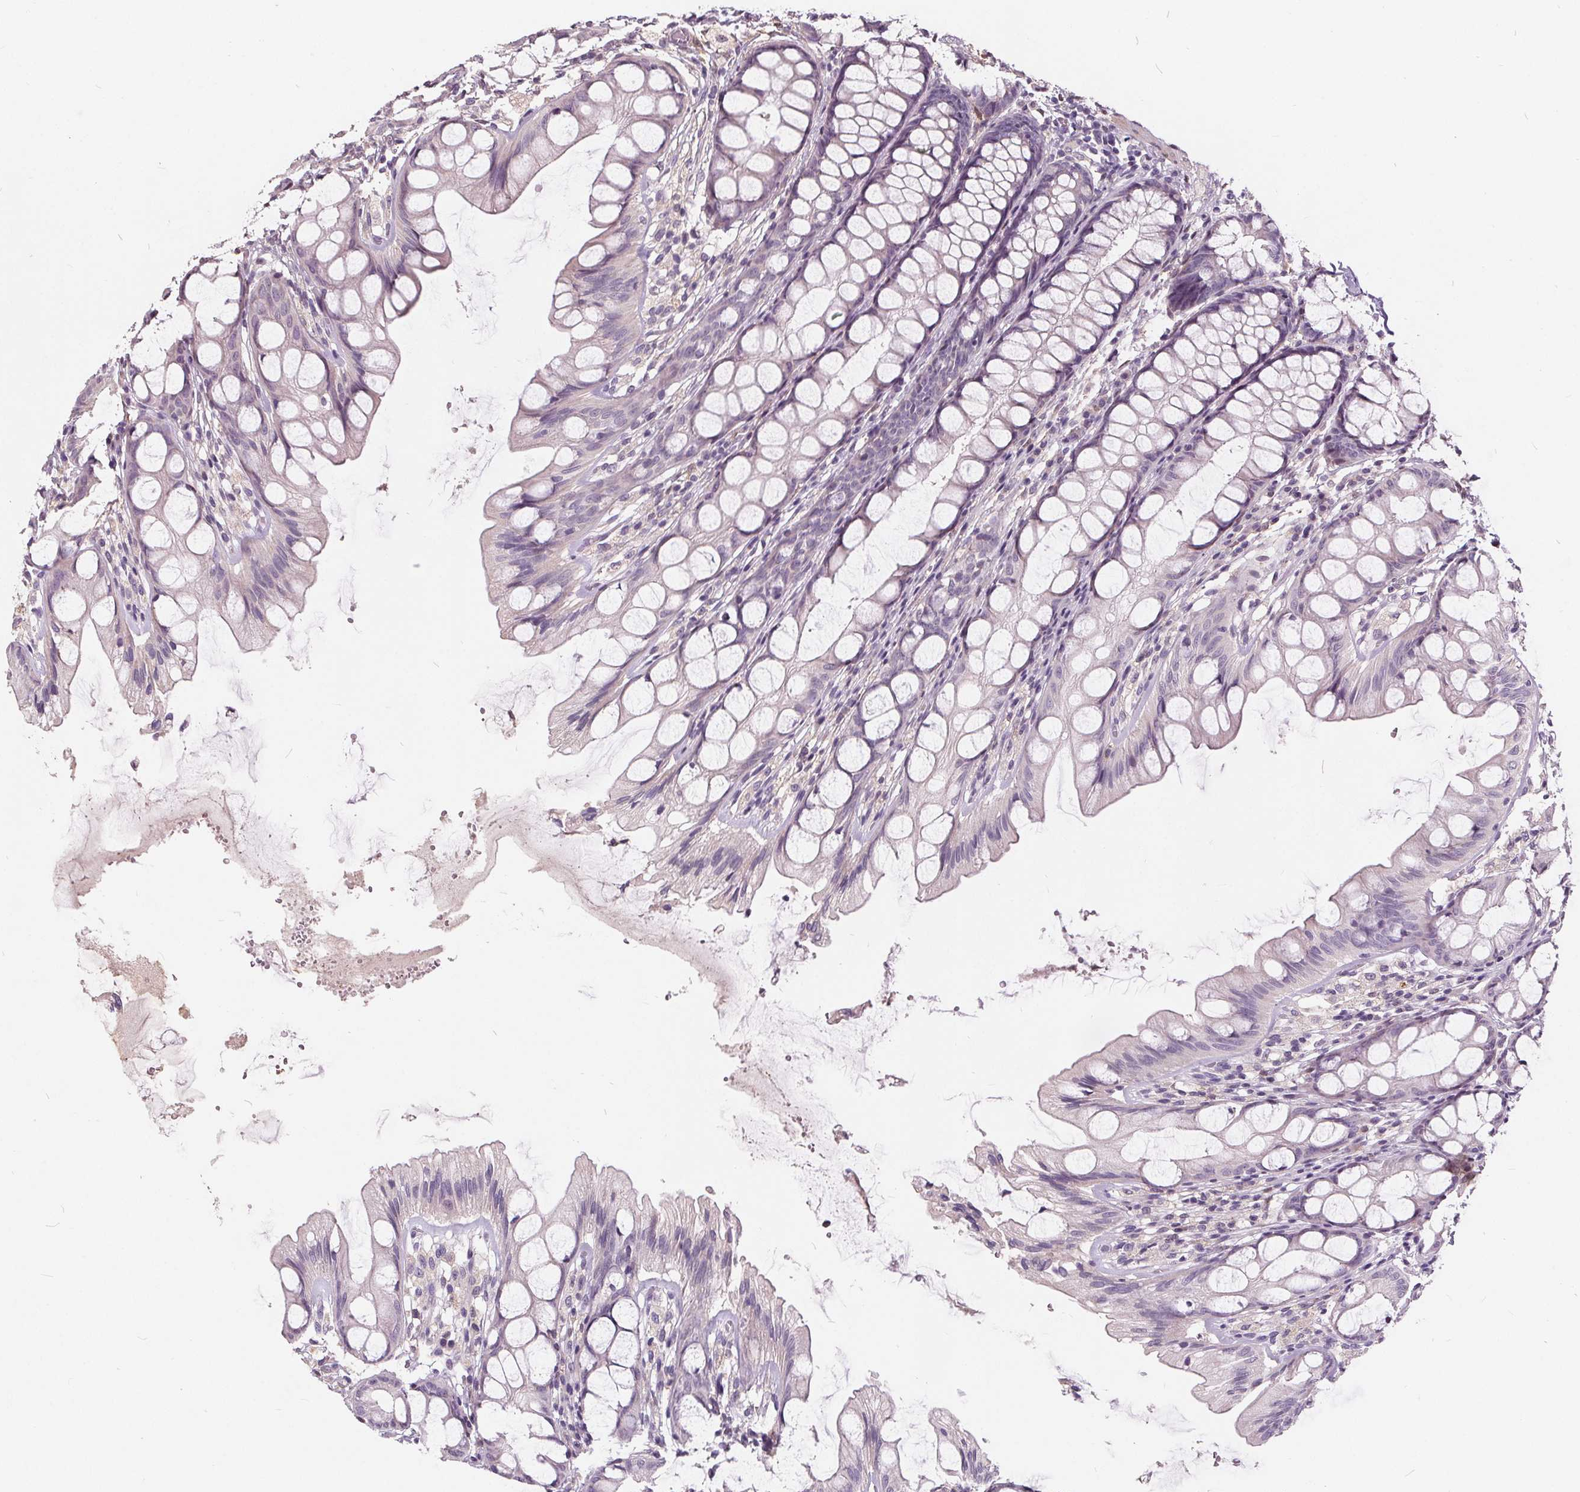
{"staining": {"intensity": "negative", "quantity": "none", "location": "none"}, "tissue": "colon", "cell_type": "Endothelial cells", "image_type": "normal", "snomed": [{"axis": "morphology", "description": "Normal tissue, NOS"}, {"axis": "topography", "description": "Colon"}], "caption": "Protein analysis of unremarkable colon displays no significant expression in endothelial cells.", "gene": "HAAO", "patient": {"sex": "male", "age": 47}}